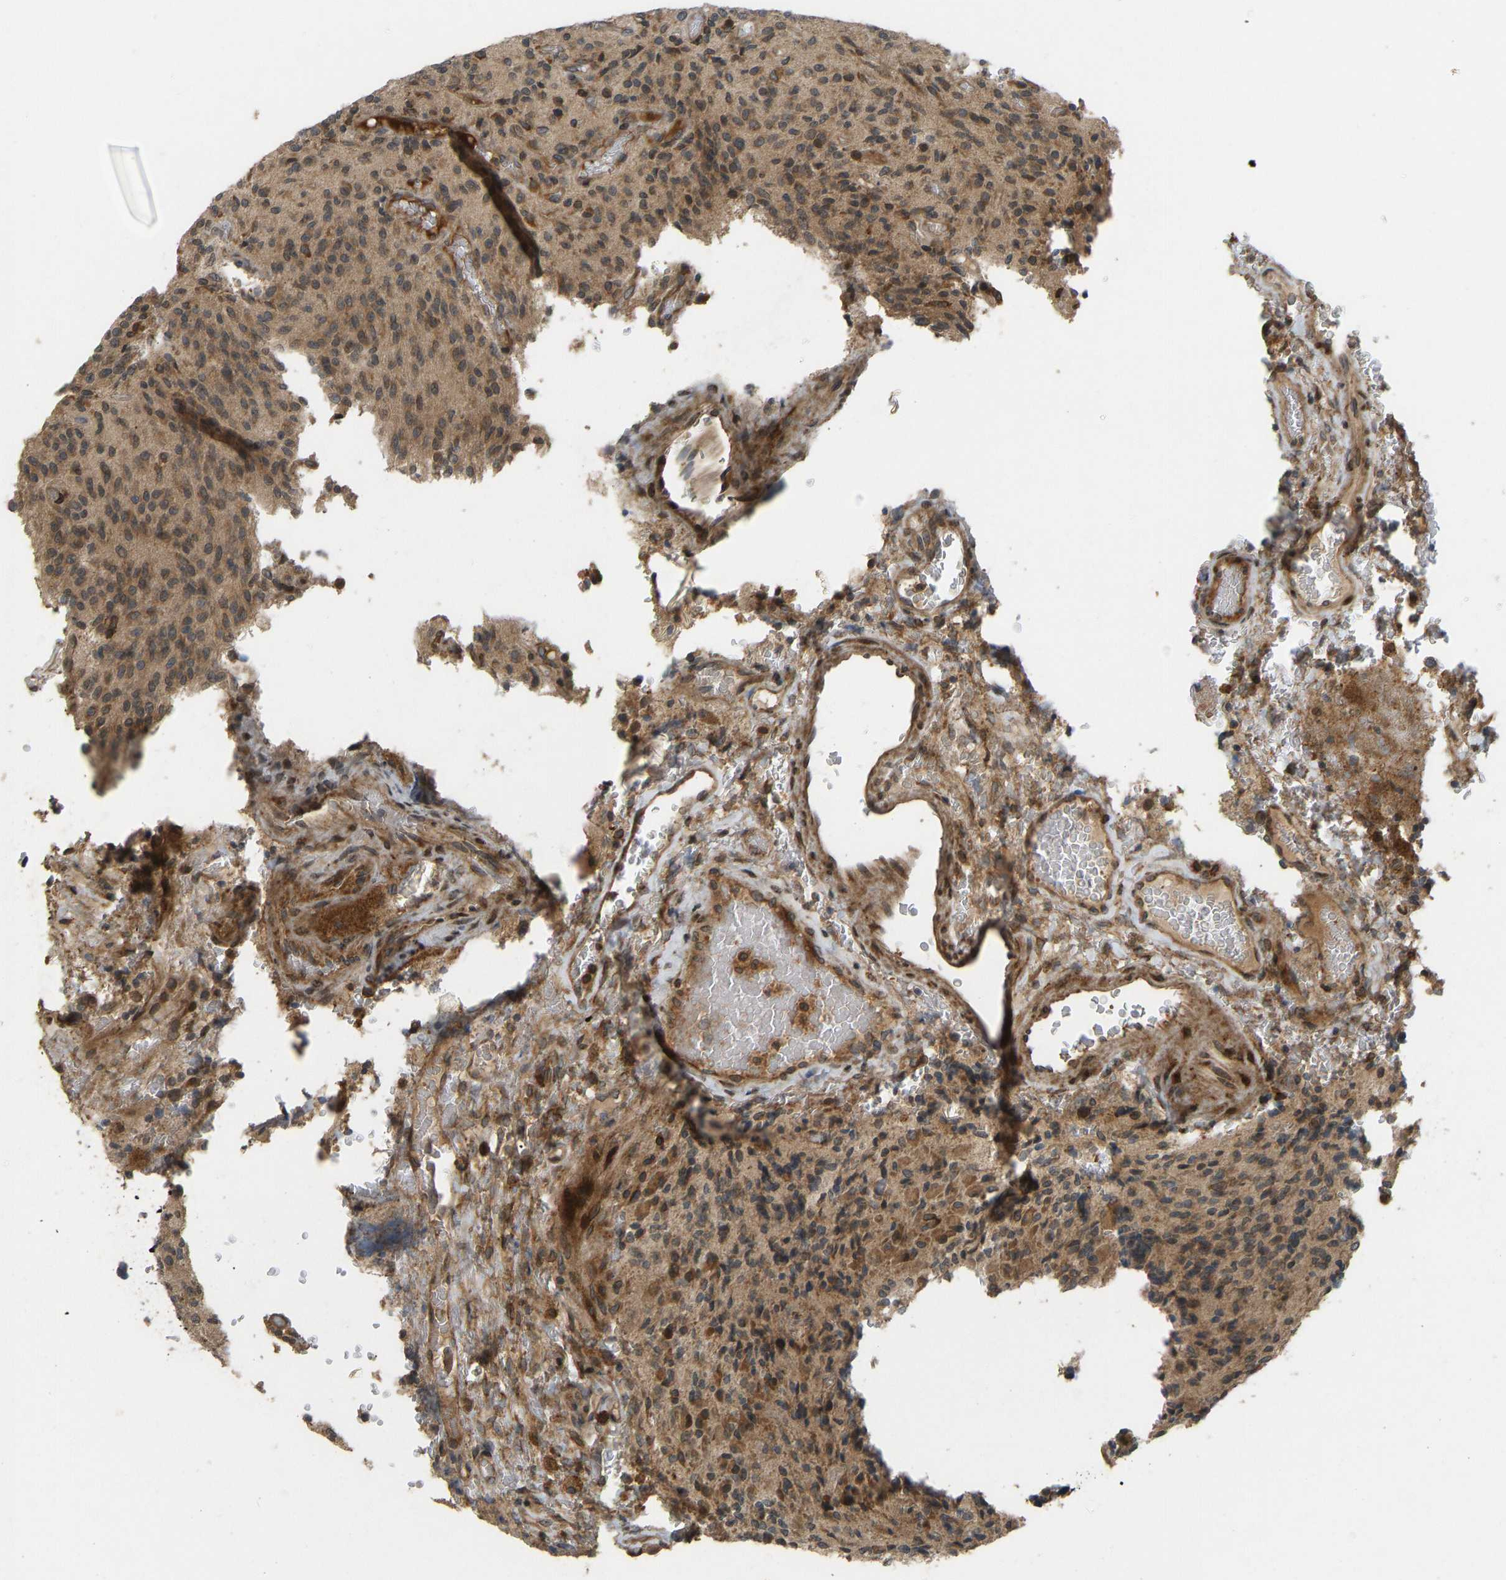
{"staining": {"intensity": "moderate", "quantity": ">75%", "location": "cytoplasmic/membranous"}, "tissue": "glioma", "cell_type": "Tumor cells", "image_type": "cancer", "snomed": [{"axis": "morphology", "description": "Glioma, malignant, High grade"}, {"axis": "topography", "description": "Brain"}], "caption": "IHC (DAB (3,3'-diaminobenzidine)) staining of glioma exhibits moderate cytoplasmic/membranous protein staining in approximately >75% of tumor cells.", "gene": "RPN2", "patient": {"sex": "male", "age": 34}}